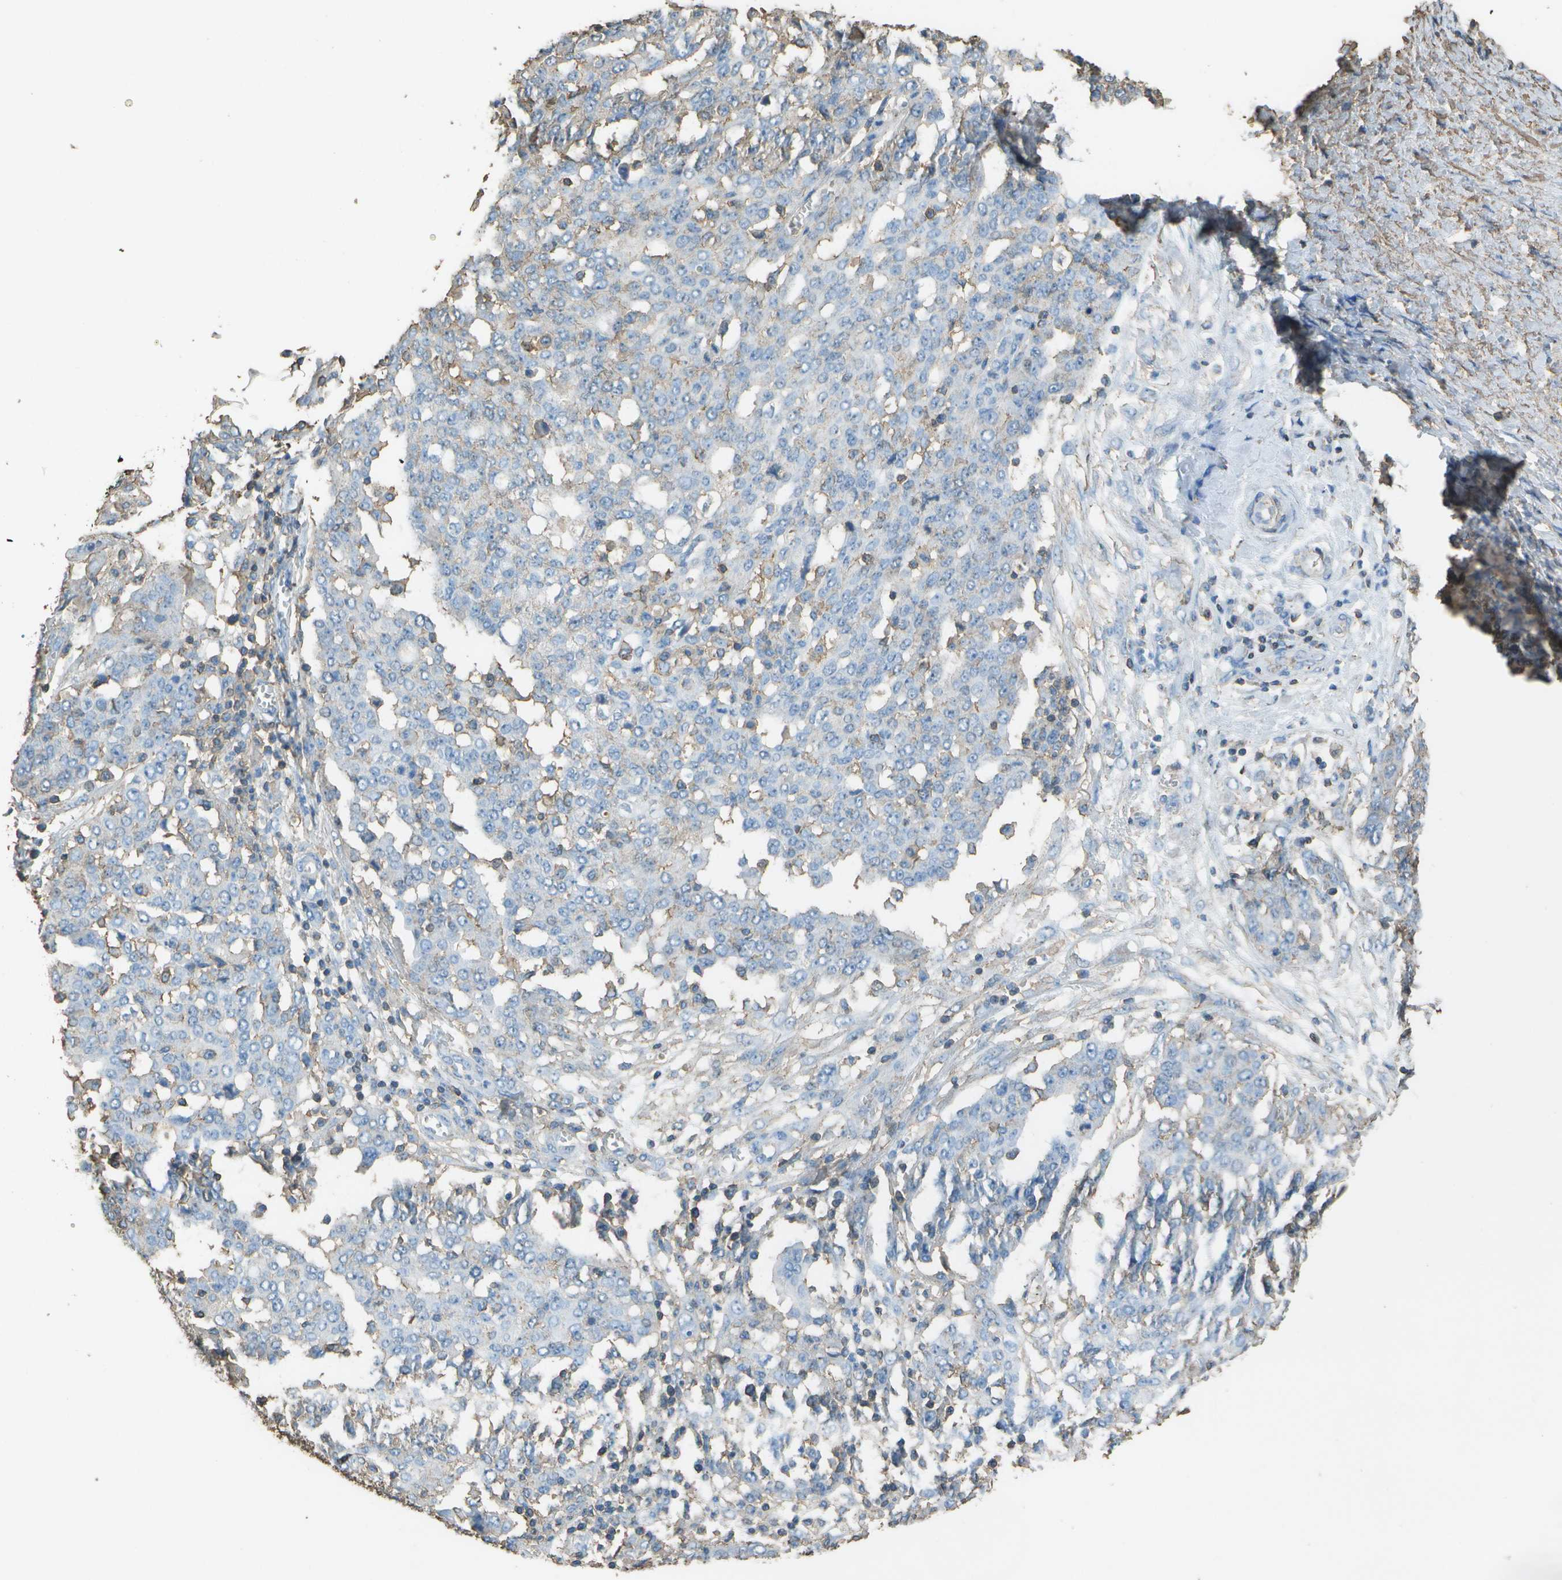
{"staining": {"intensity": "negative", "quantity": "none", "location": "none"}, "tissue": "ovarian cancer", "cell_type": "Tumor cells", "image_type": "cancer", "snomed": [{"axis": "morphology", "description": "Cystadenocarcinoma, serous, NOS"}, {"axis": "topography", "description": "Soft tissue"}, {"axis": "topography", "description": "Ovary"}], "caption": "Tumor cells are negative for brown protein staining in serous cystadenocarcinoma (ovarian). (Stains: DAB immunohistochemistry with hematoxylin counter stain, Microscopy: brightfield microscopy at high magnification).", "gene": "CYP4F11", "patient": {"sex": "female", "age": 57}}